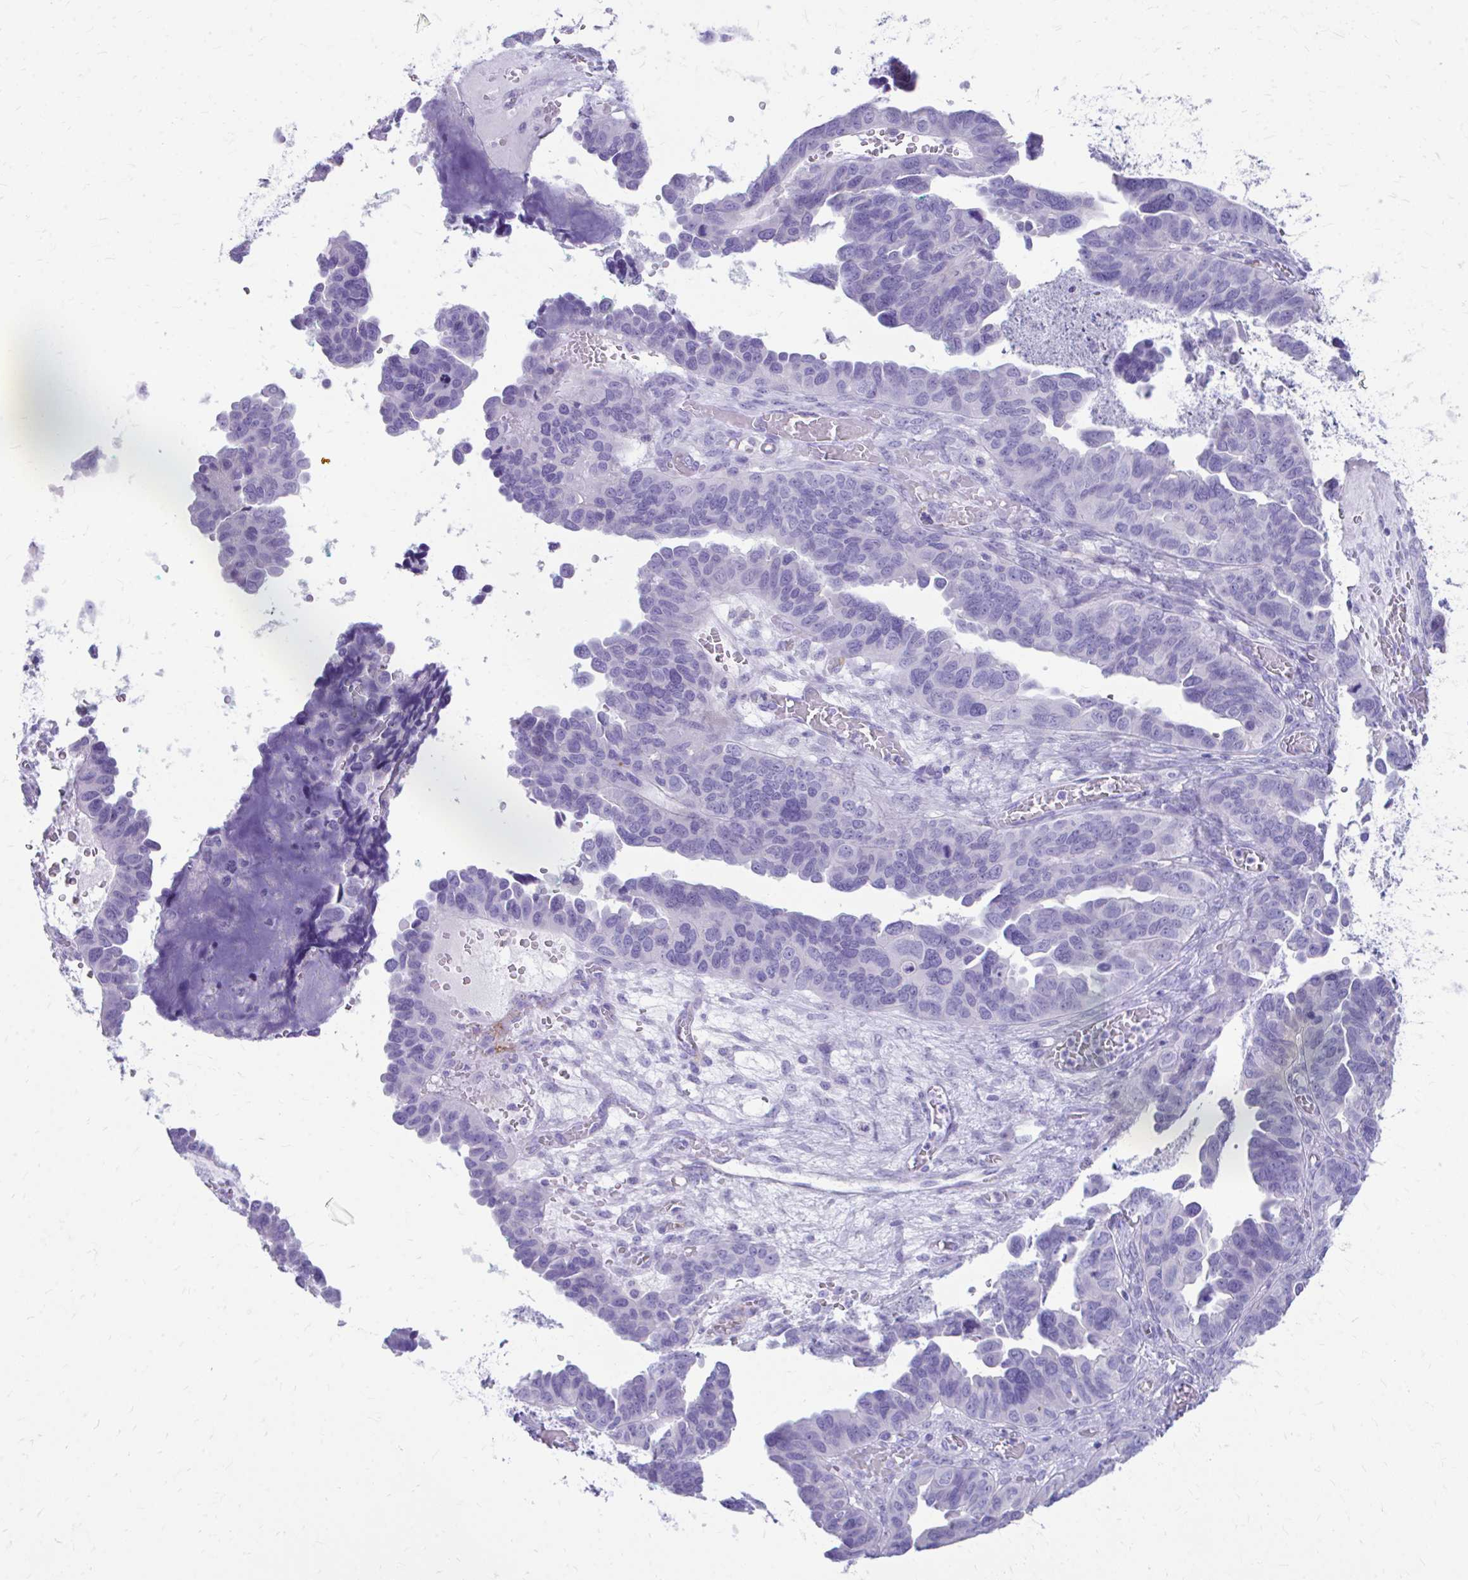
{"staining": {"intensity": "negative", "quantity": "none", "location": "none"}, "tissue": "ovarian cancer", "cell_type": "Tumor cells", "image_type": "cancer", "snomed": [{"axis": "morphology", "description": "Cystadenocarcinoma, serous, NOS"}, {"axis": "topography", "description": "Ovary"}], "caption": "The histopathology image shows no staining of tumor cells in ovarian cancer.", "gene": "KRIT1", "patient": {"sex": "female", "age": 64}}